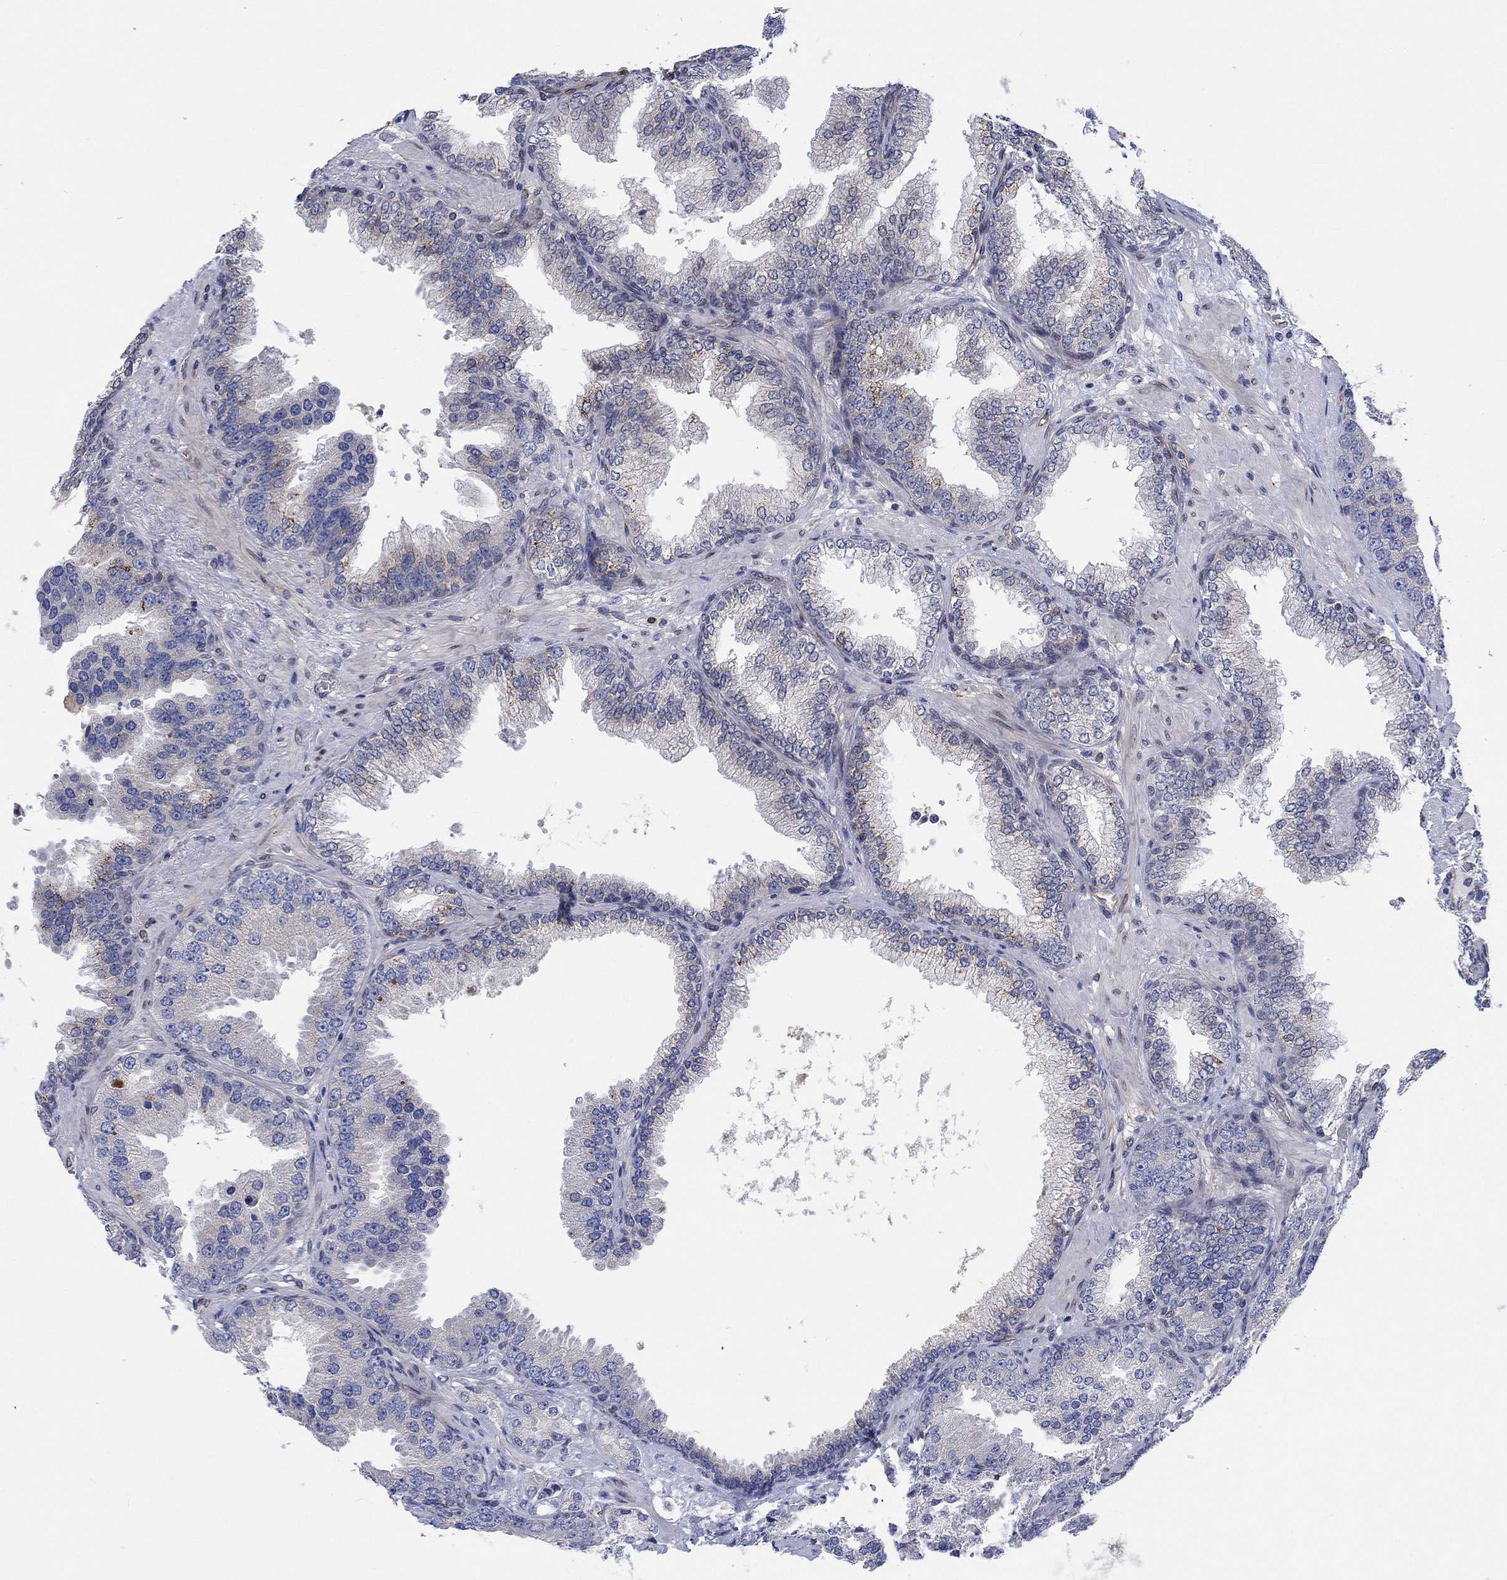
{"staining": {"intensity": "negative", "quantity": "none", "location": "none"}, "tissue": "prostate cancer", "cell_type": "Tumor cells", "image_type": "cancer", "snomed": [{"axis": "morphology", "description": "Adenocarcinoma, Low grade"}, {"axis": "topography", "description": "Prostate"}], "caption": "This is a photomicrograph of immunohistochemistry staining of prostate cancer (low-grade adenocarcinoma), which shows no positivity in tumor cells.", "gene": "CAMK1D", "patient": {"sex": "male", "age": 68}}